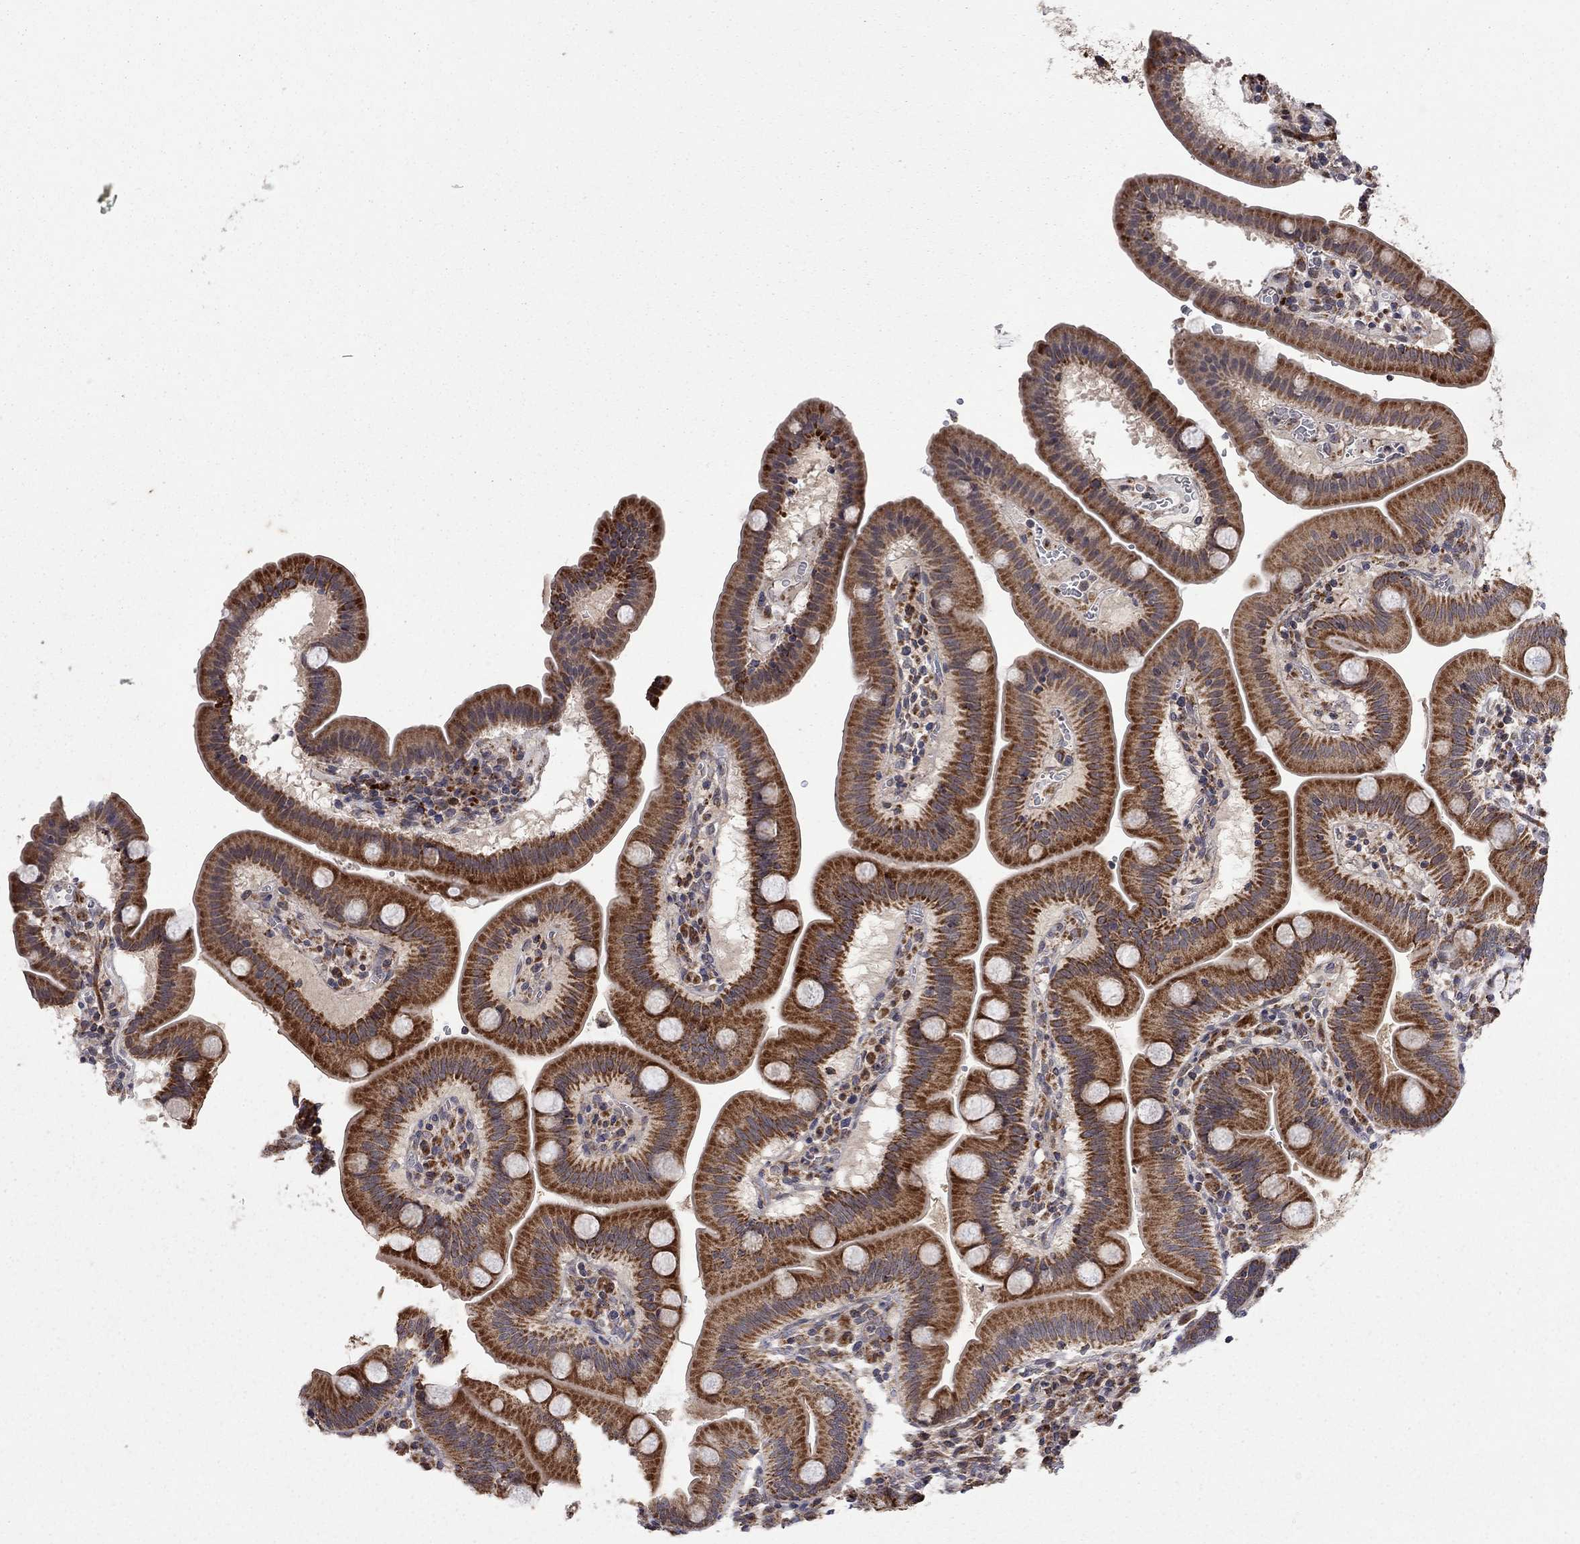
{"staining": {"intensity": "strong", "quantity": "25%-75%", "location": "cytoplasmic/membranous"}, "tissue": "duodenum", "cell_type": "Glandular cells", "image_type": "normal", "snomed": [{"axis": "morphology", "description": "Normal tissue, NOS"}, {"axis": "topography", "description": "Duodenum"}], "caption": "Duodenum stained for a protein demonstrates strong cytoplasmic/membranous positivity in glandular cells. (DAB (3,3'-diaminobenzidine) IHC with brightfield microscopy, high magnification).", "gene": "IDS", "patient": {"sex": "male", "age": 59}}